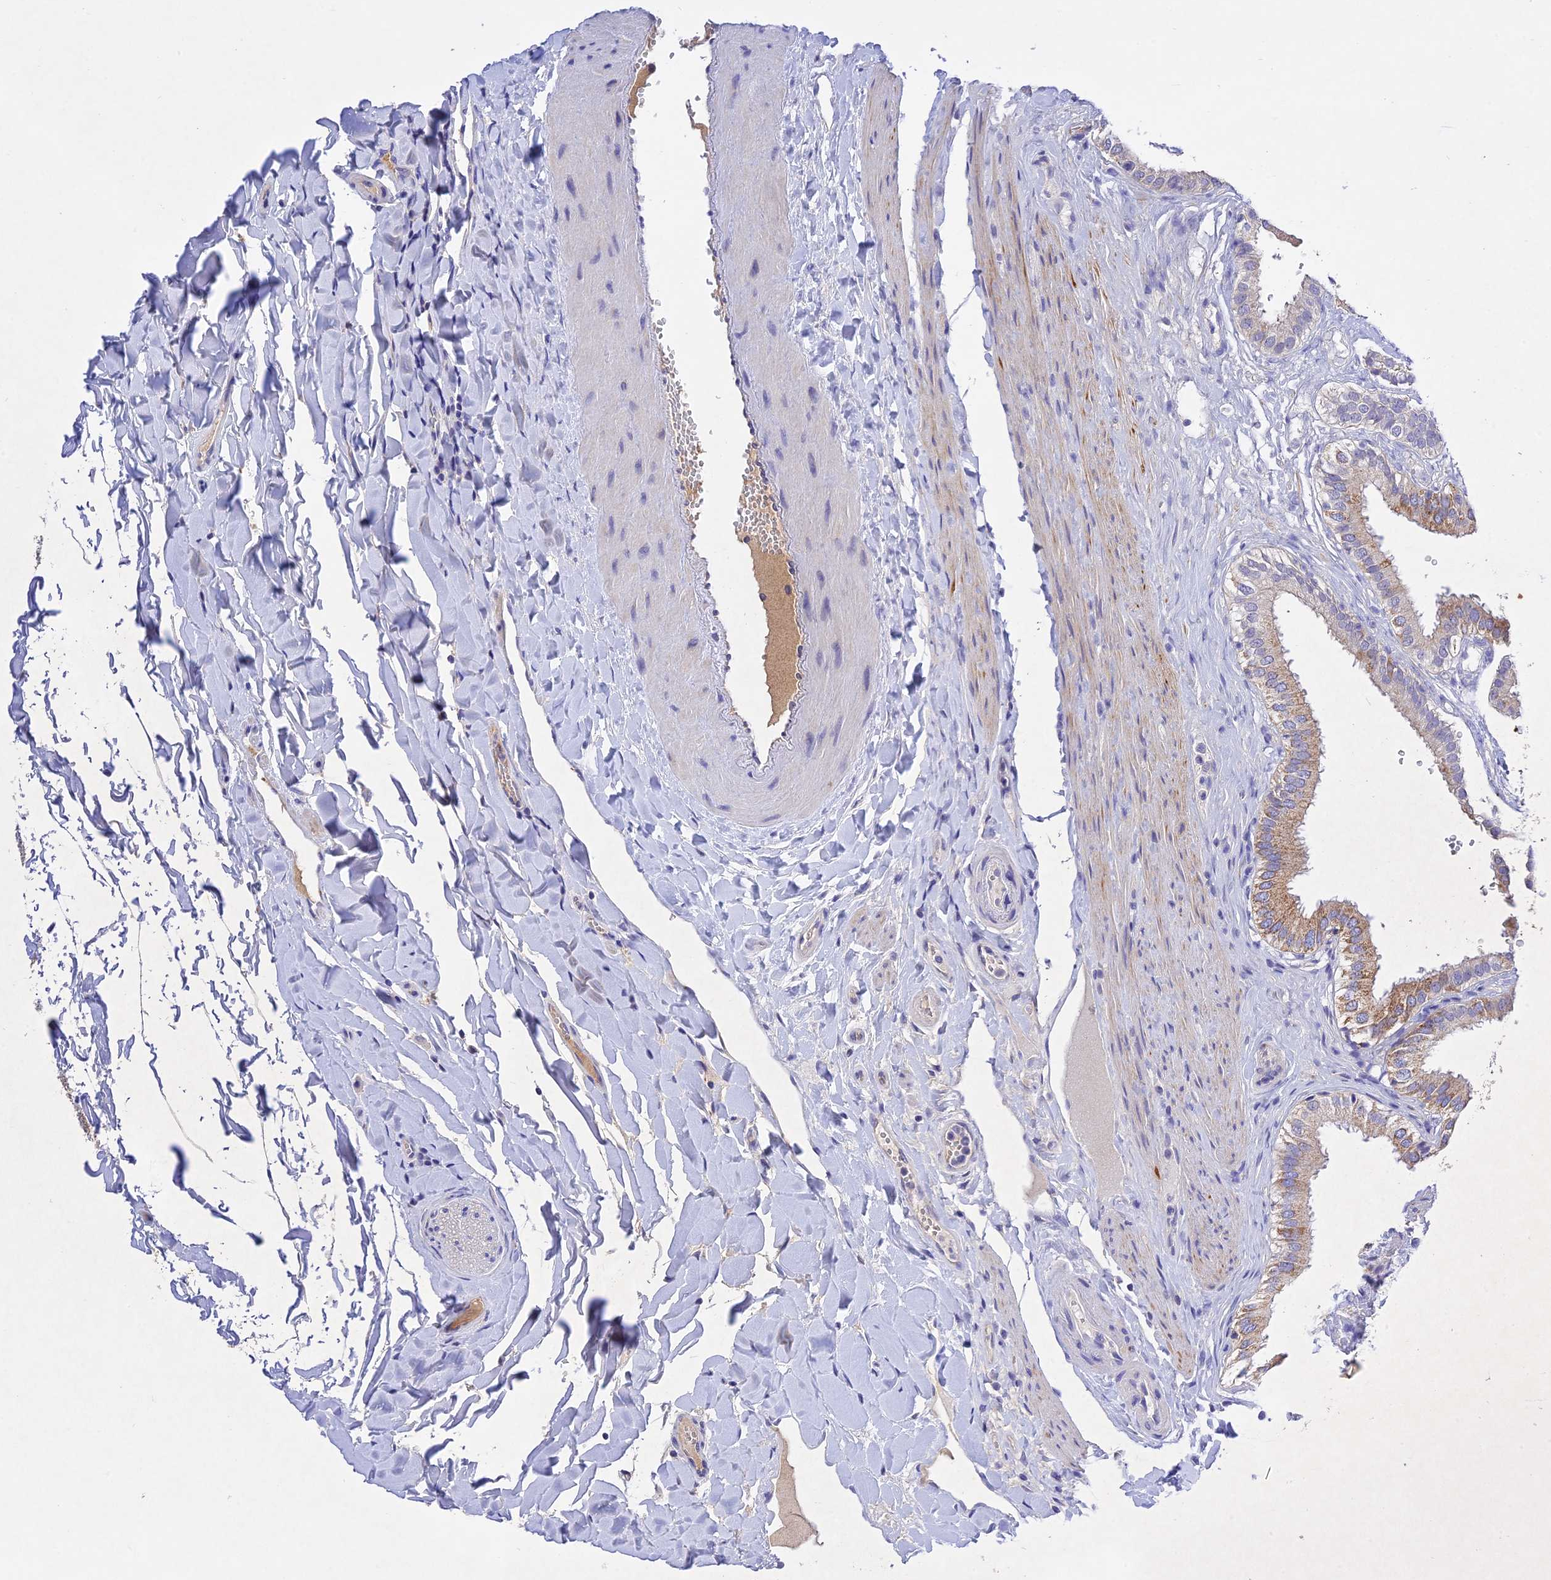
{"staining": {"intensity": "moderate", "quantity": "<25%", "location": "cytoplasmic/membranous"}, "tissue": "gallbladder", "cell_type": "Glandular cells", "image_type": "normal", "snomed": [{"axis": "morphology", "description": "Normal tissue, NOS"}, {"axis": "topography", "description": "Gallbladder"}], "caption": "A high-resolution histopathology image shows immunohistochemistry (IHC) staining of benign gallbladder, which shows moderate cytoplasmic/membranous positivity in approximately <25% of glandular cells. (IHC, brightfield microscopy, high magnification).", "gene": "MS4A5", "patient": {"sex": "female", "age": 61}}